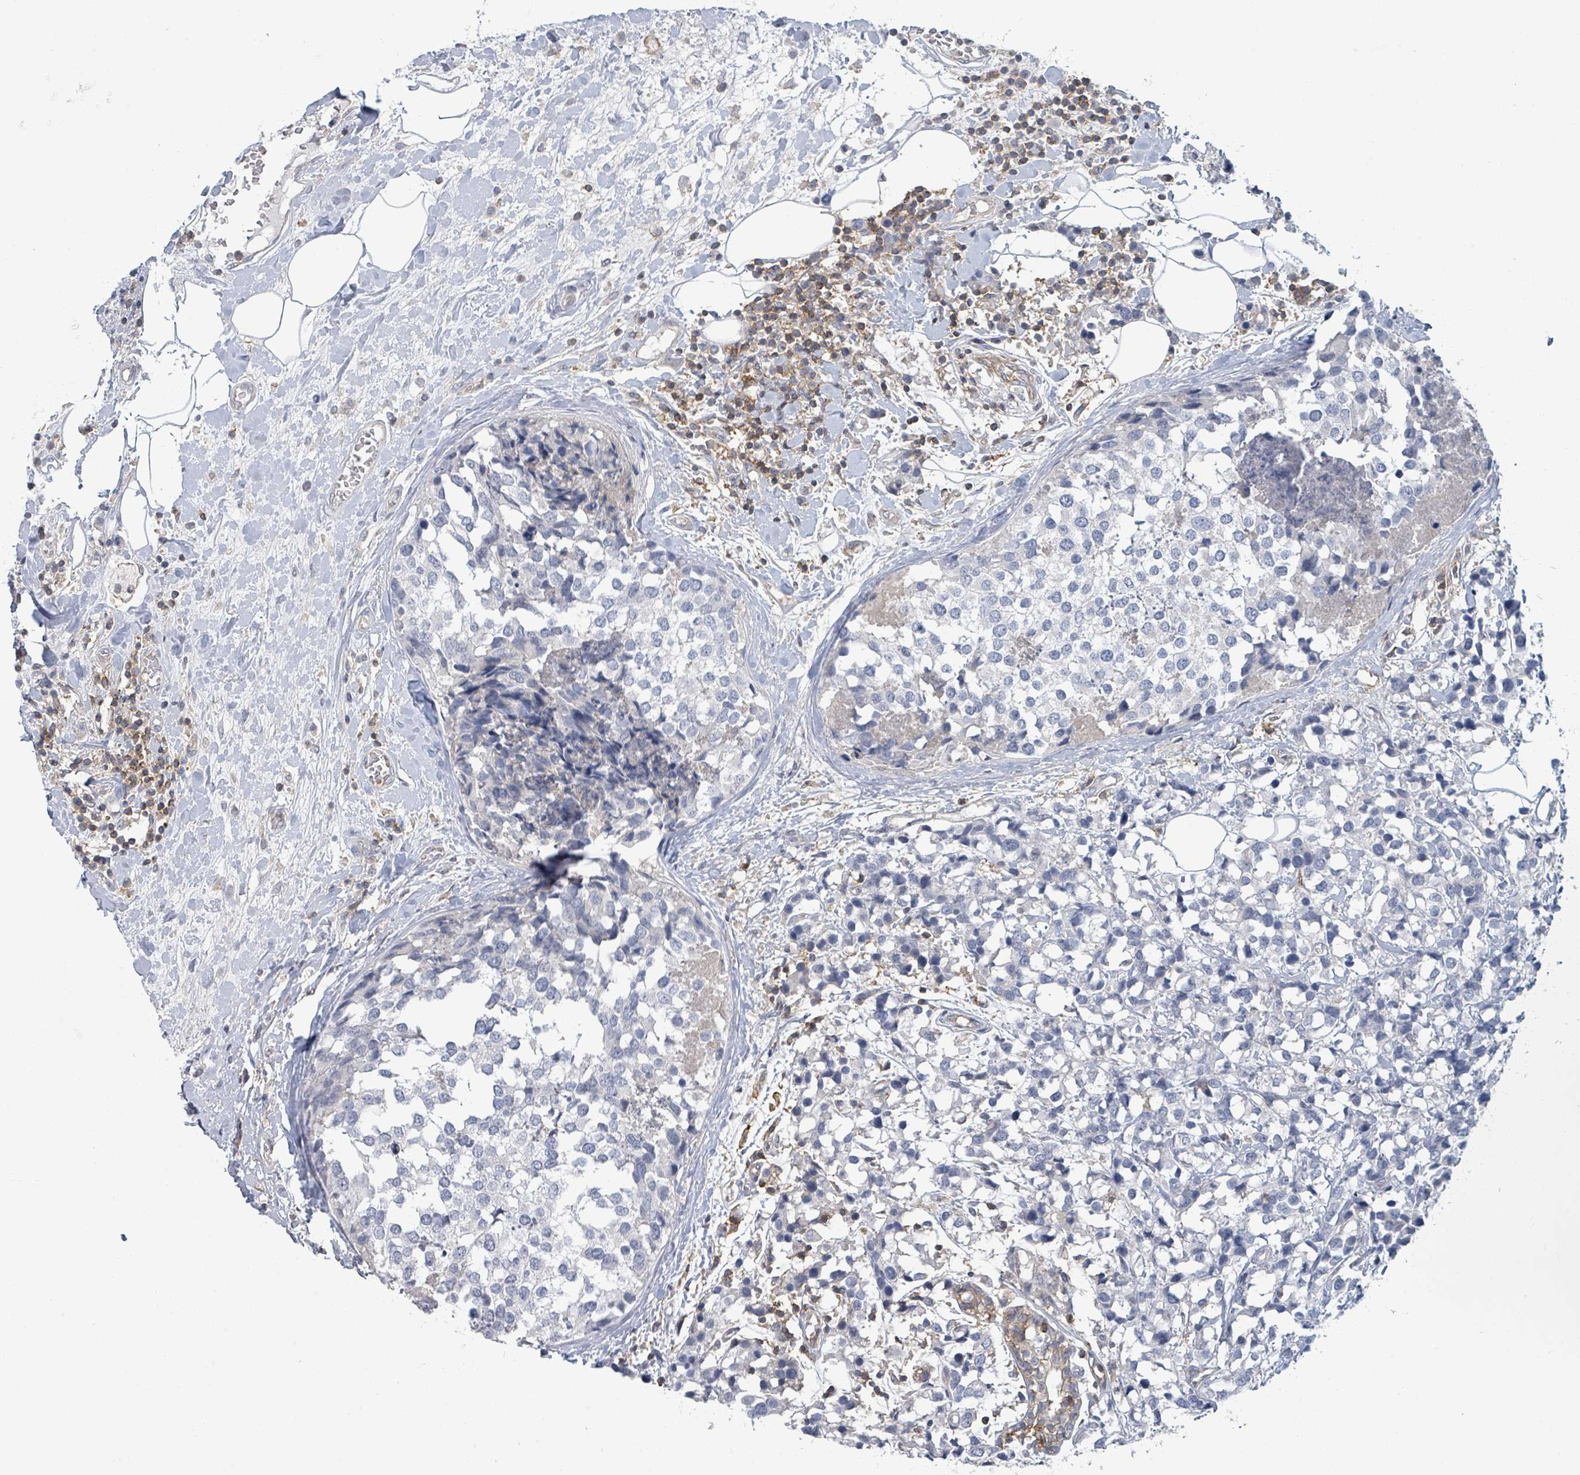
{"staining": {"intensity": "negative", "quantity": "none", "location": "none"}, "tissue": "breast cancer", "cell_type": "Tumor cells", "image_type": "cancer", "snomed": [{"axis": "morphology", "description": "Lobular carcinoma"}, {"axis": "topography", "description": "Breast"}], "caption": "Lobular carcinoma (breast) was stained to show a protein in brown. There is no significant expression in tumor cells.", "gene": "TNFRSF14", "patient": {"sex": "female", "age": 59}}